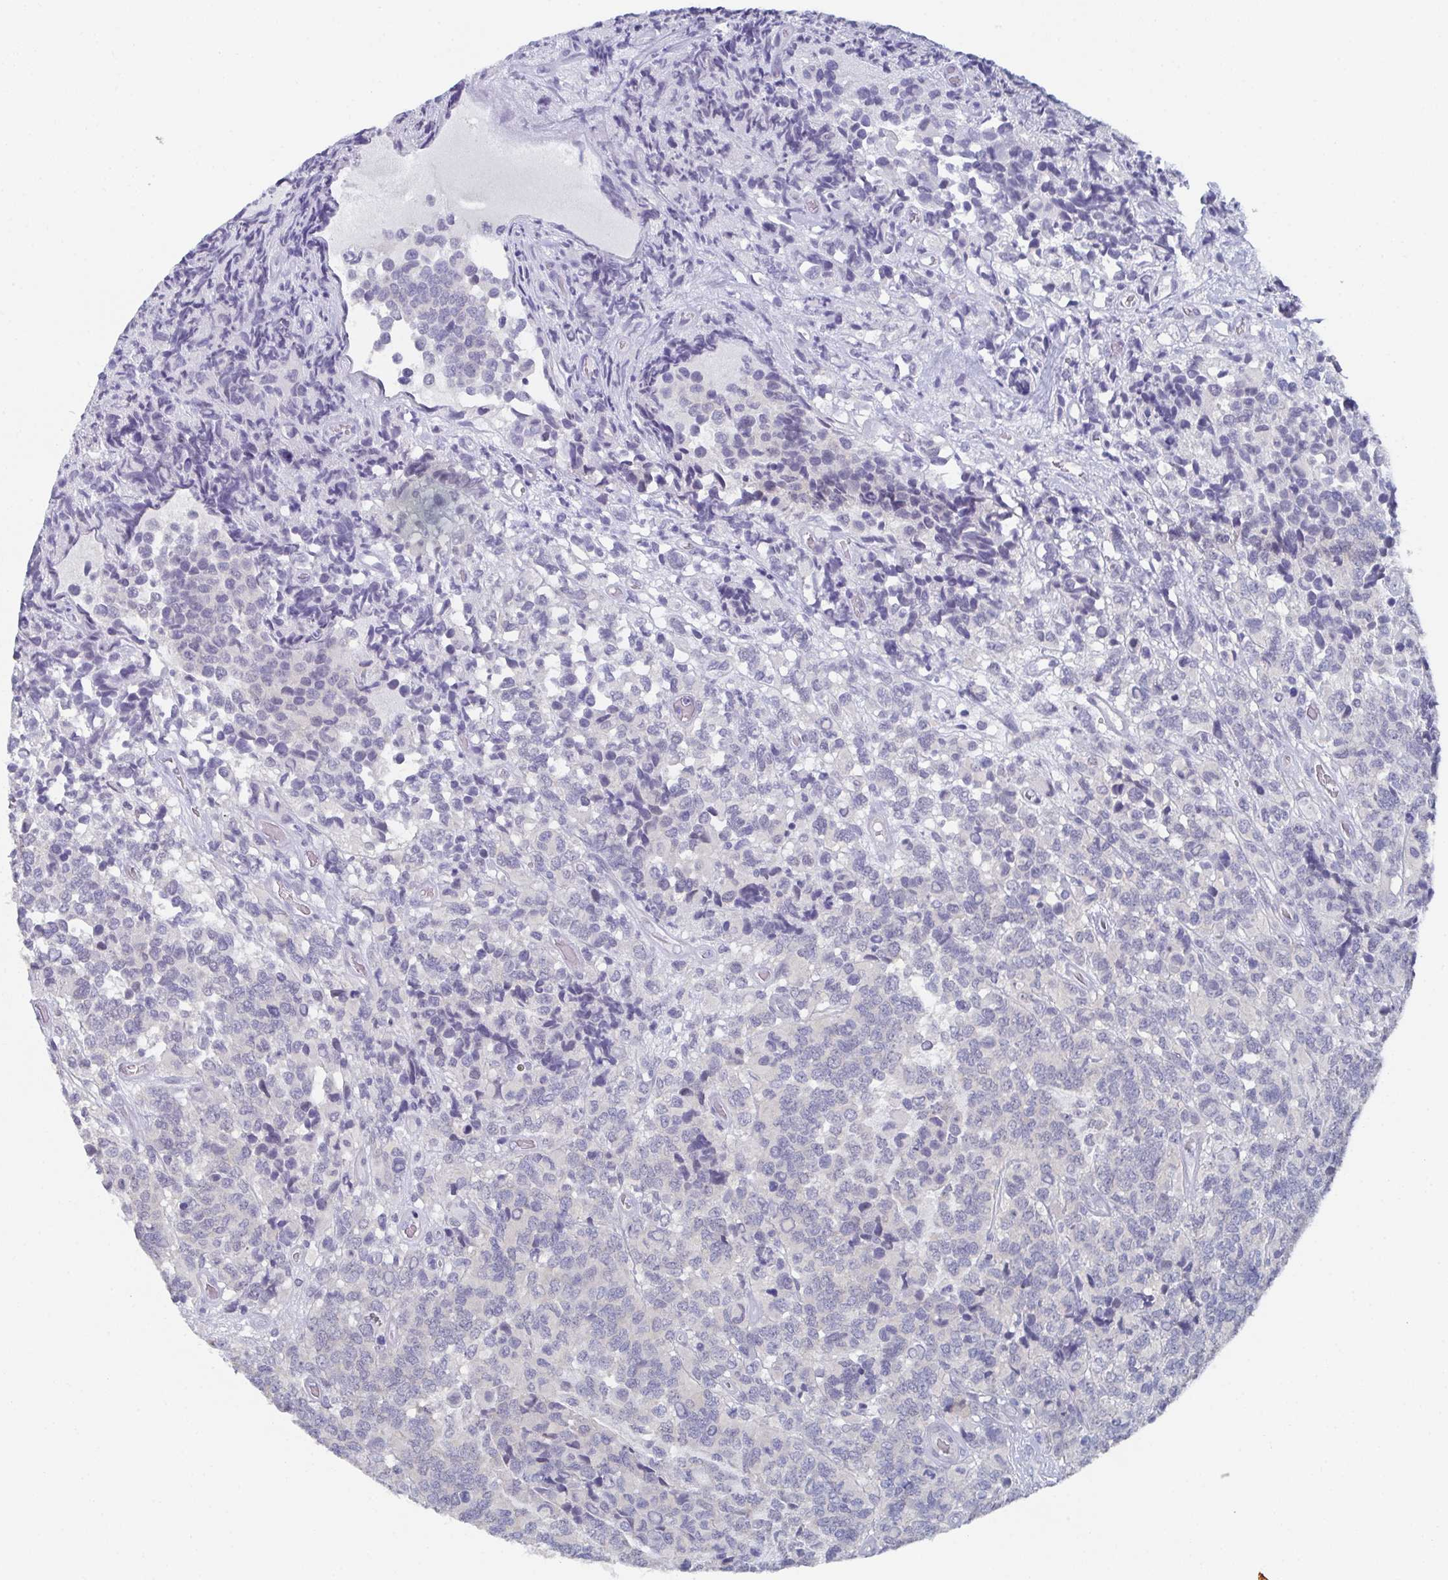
{"staining": {"intensity": "negative", "quantity": "none", "location": "none"}, "tissue": "glioma", "cell_type": "Tumor cells", "image_type": "cancer", "snomed": [{"axis": "morphology", "description": "Glioma, malignant, High grade"}, {"axis": "topography", "description": "Brain"}], "caption": "DAB (3,3'-diaminobenzidine) immunohistochemical staining of human glioma shows no significant positivity in tumor cells.", "gene": "DYDC2", "patient": {"sex": "male", "age": 39}}